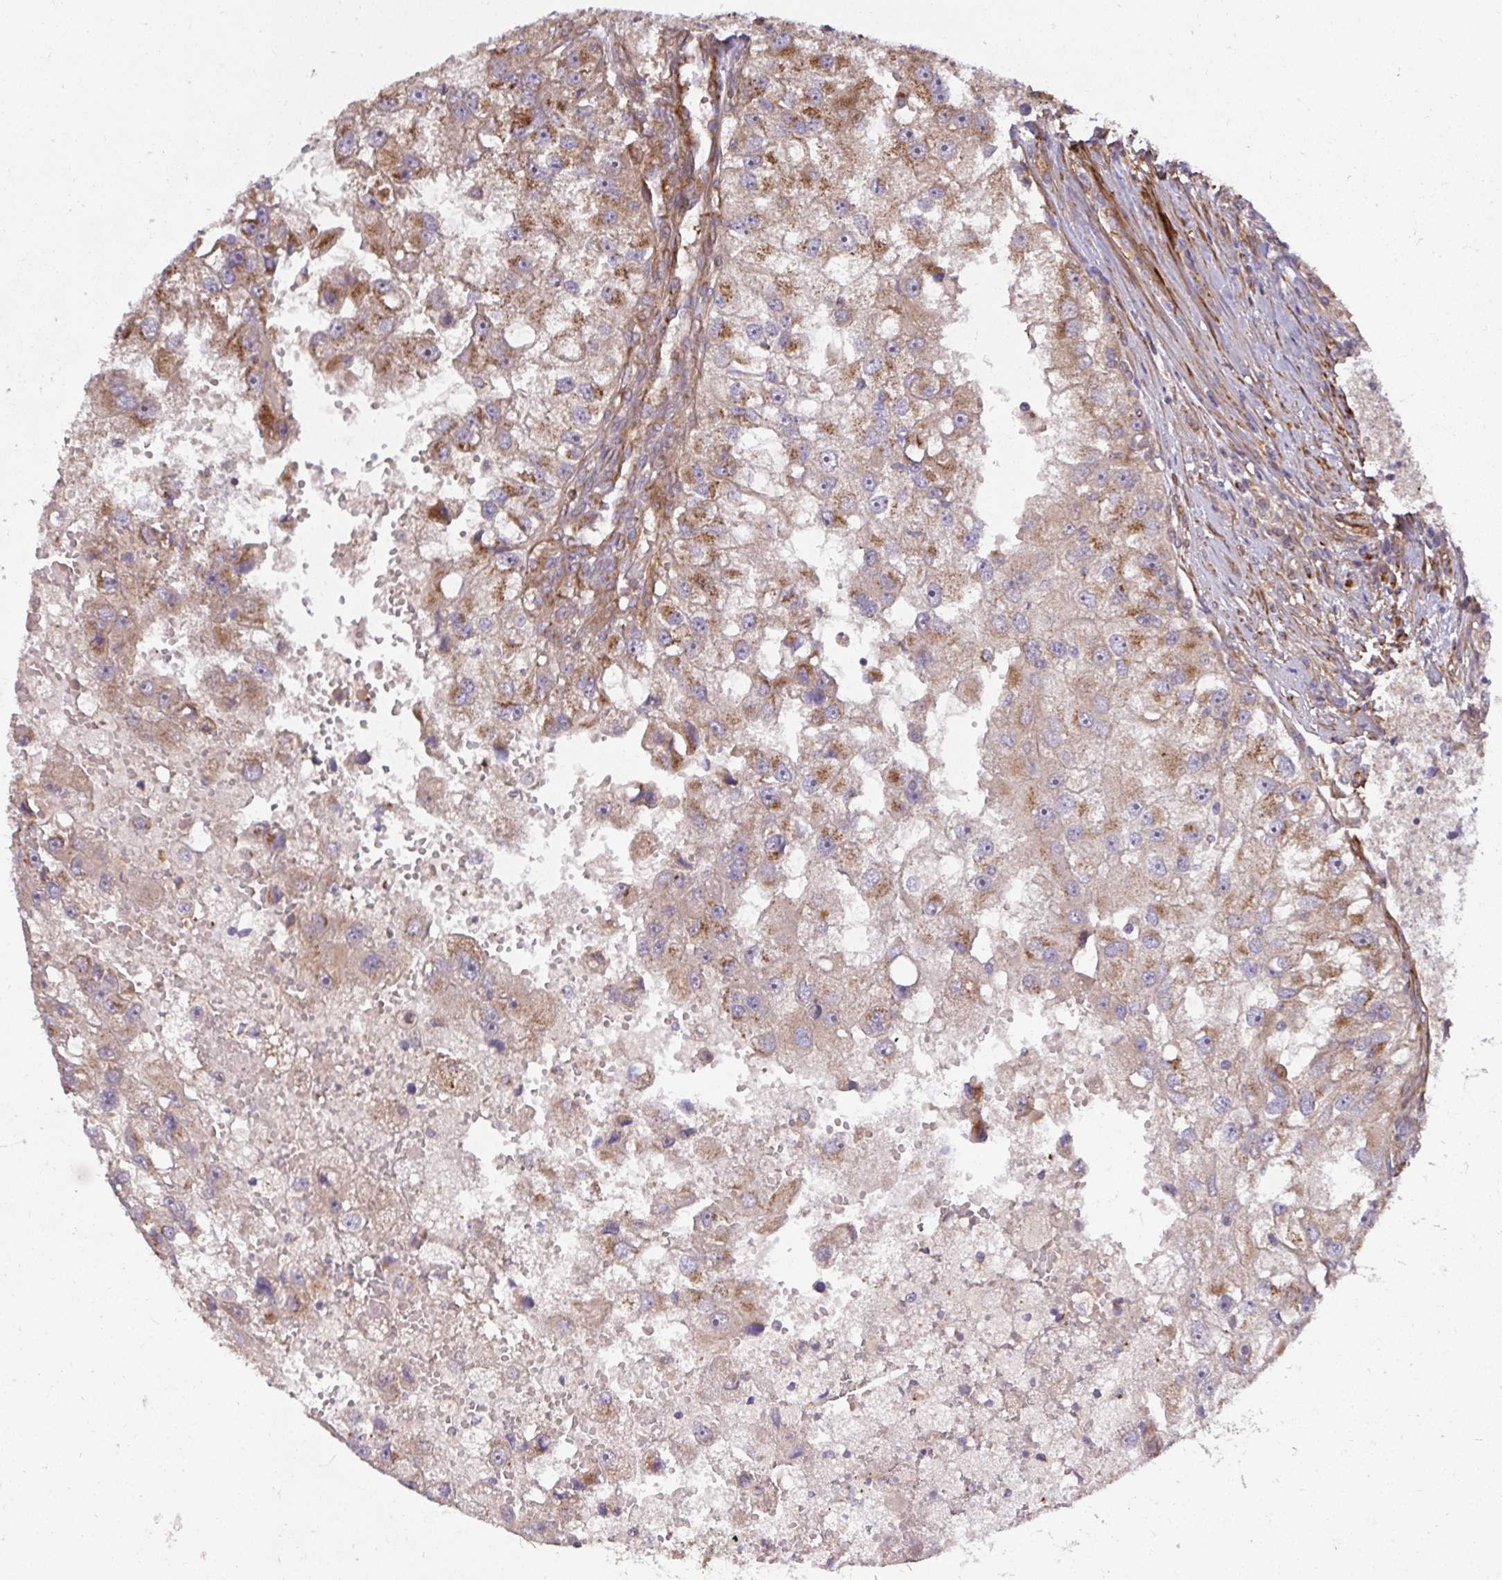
{"staining": {"intensity": "moderate", "quantity": ">75%", "location": "cytoplasmic/membranous"}, "tissue": "renal cancer", "cell_type": "Tumor cells", "image_type": "cancer", "snomed": [{"axis": "morphology", "description": "Adenocarcinoma, NOS"}, {"axis": "topography", "description": "Kidney"}], "caption": "Renal cancer was stained to show a protein in brown. There is medium levels of moderate cytoplasmic/membranous positivity in approximately >75% of tumor cells.", "gene": "TM9SF4", "patient": {"sex": "male", "age": 63}}